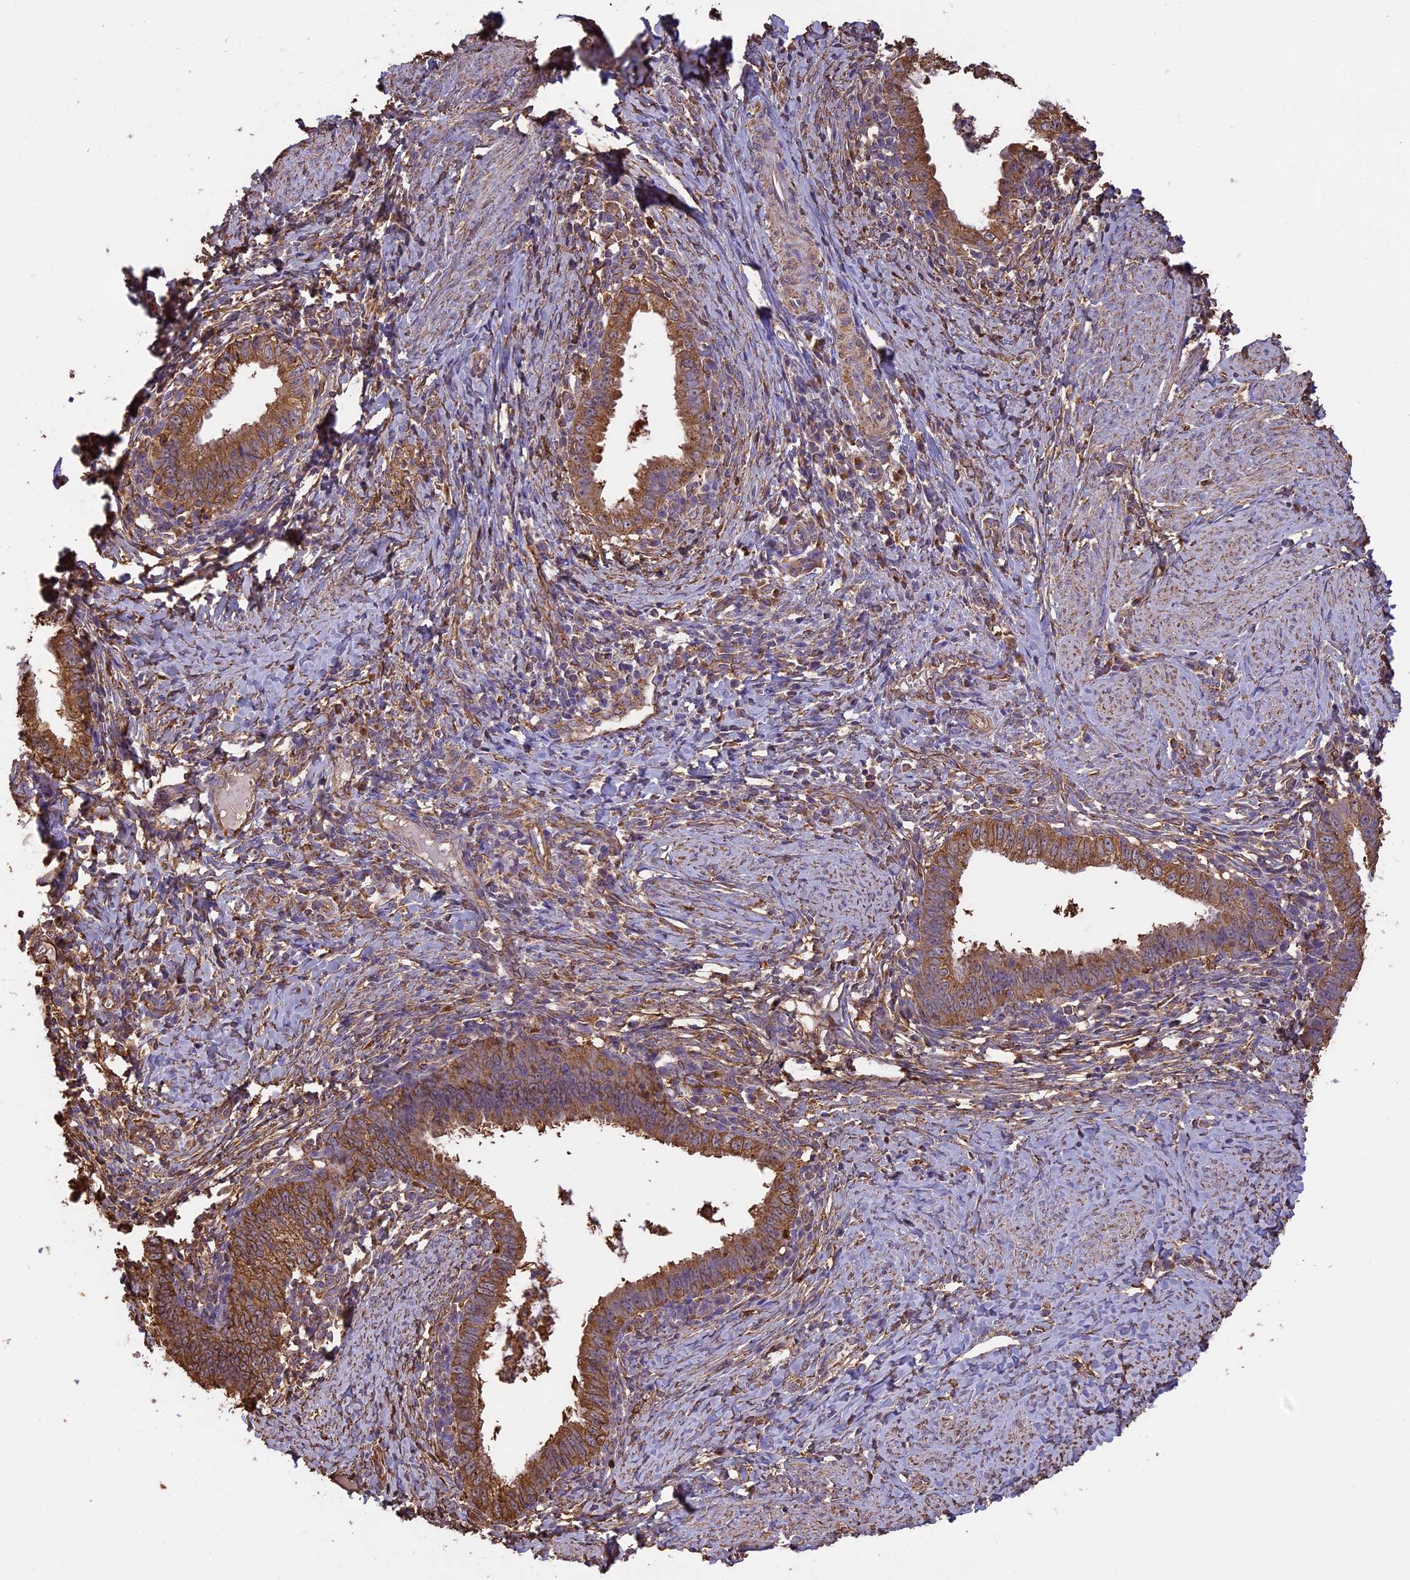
{"staining": {"intensity": "strong", "quantity": ">75%", "location": "cytoplasmic/membranous"}, "tissue": "cervical cancer", "cell_type": "Tumor cells", "image_type": "cancer", "snomed": [{"axis": "morphology", "description": "Adenocarcinoma, NOS"}, {"axis": "topography", "description": "Cervix"}], "caption": "High-power microscopy captured an IHC histopathology image of cervical adenocarcinoma, revealing strong cytoplasmic/membranous positivity in approximately >75% of tumor cells.", "gene": "ARHGAP19", "patient": {"sex": "female", "age": 36}}